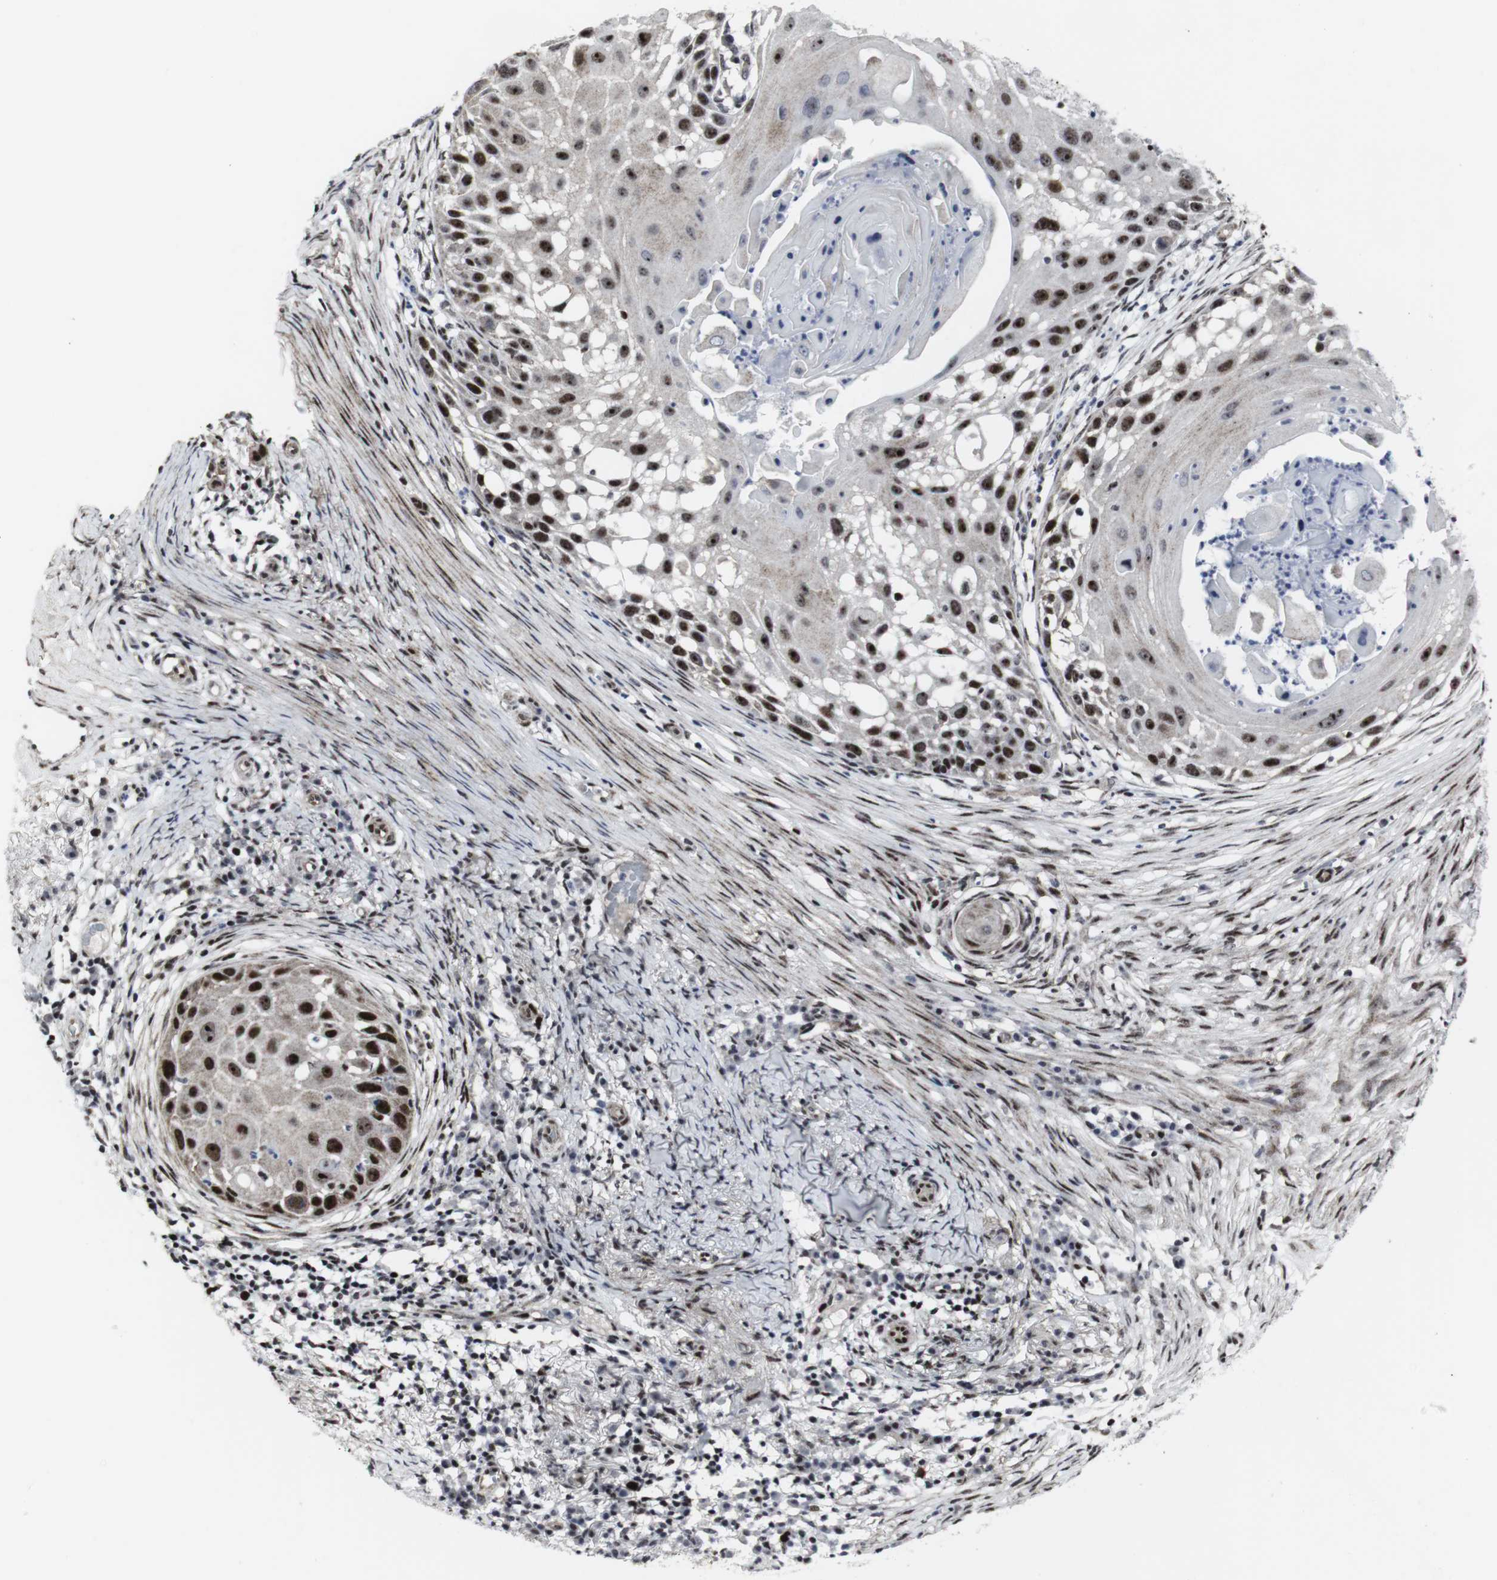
{"staining": {"intensity": "strong", "quantity": ">75%", "location": "nuclear"}, "tissue": "skin cancer", "cell_type": "Tumor cells", "image_type": "cancer", "snomed": [{"axis": "morphology", "description": "Squamous cell carcinoma, NOS"}, {"axis": "topography", "description": "Skin"}], "caption": "Protein expression analysis of skin squamous cell carcinoma displays strong nuclear staining in approximately >75% of tumor cells.", "gene": "MLH1", "patient": {"sex": "female", "age": 44}}